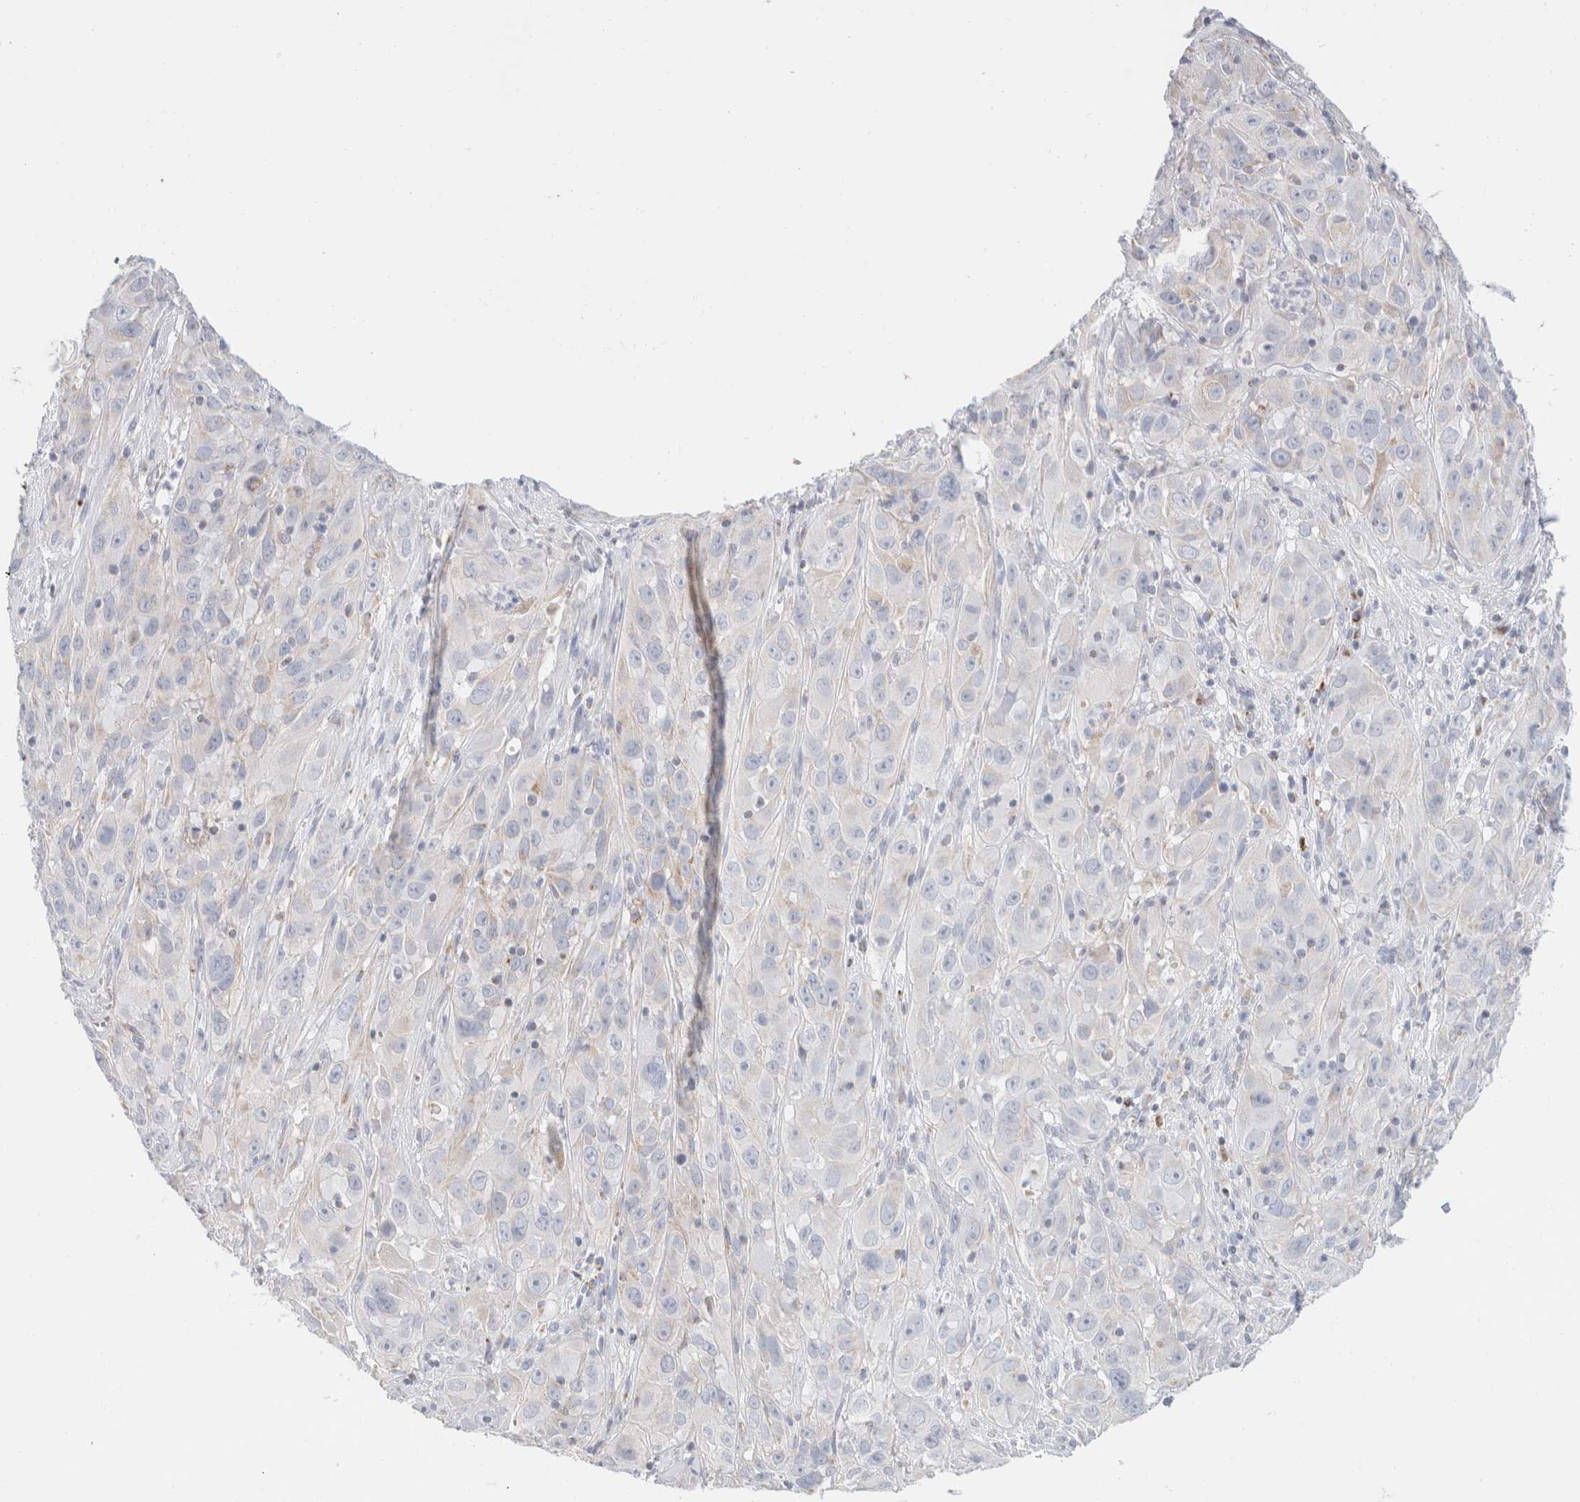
{"staining": {"intensity": "negative", "quantity": "none", "location": "none"}, "tissue": "cervical cancer", "cell_type": "Tumor cells", "image_type": "cancer", "snomed": [{"axis": "morphology", "description": "Squamous cell carcinoma, NOS"}, {"axis": "topography", "description": "Cervix"}], "caption": "Squamous cell carcinoma (cervical) was stained to show a protein in brown. There is no significant staining in tumor cells. (DAB immunohistochemistry (IHC) visualized using brightfield microscopy, high magnification).", "gene": "ATP6V1C1", "patient": {"sex": "female", "age": 32}}